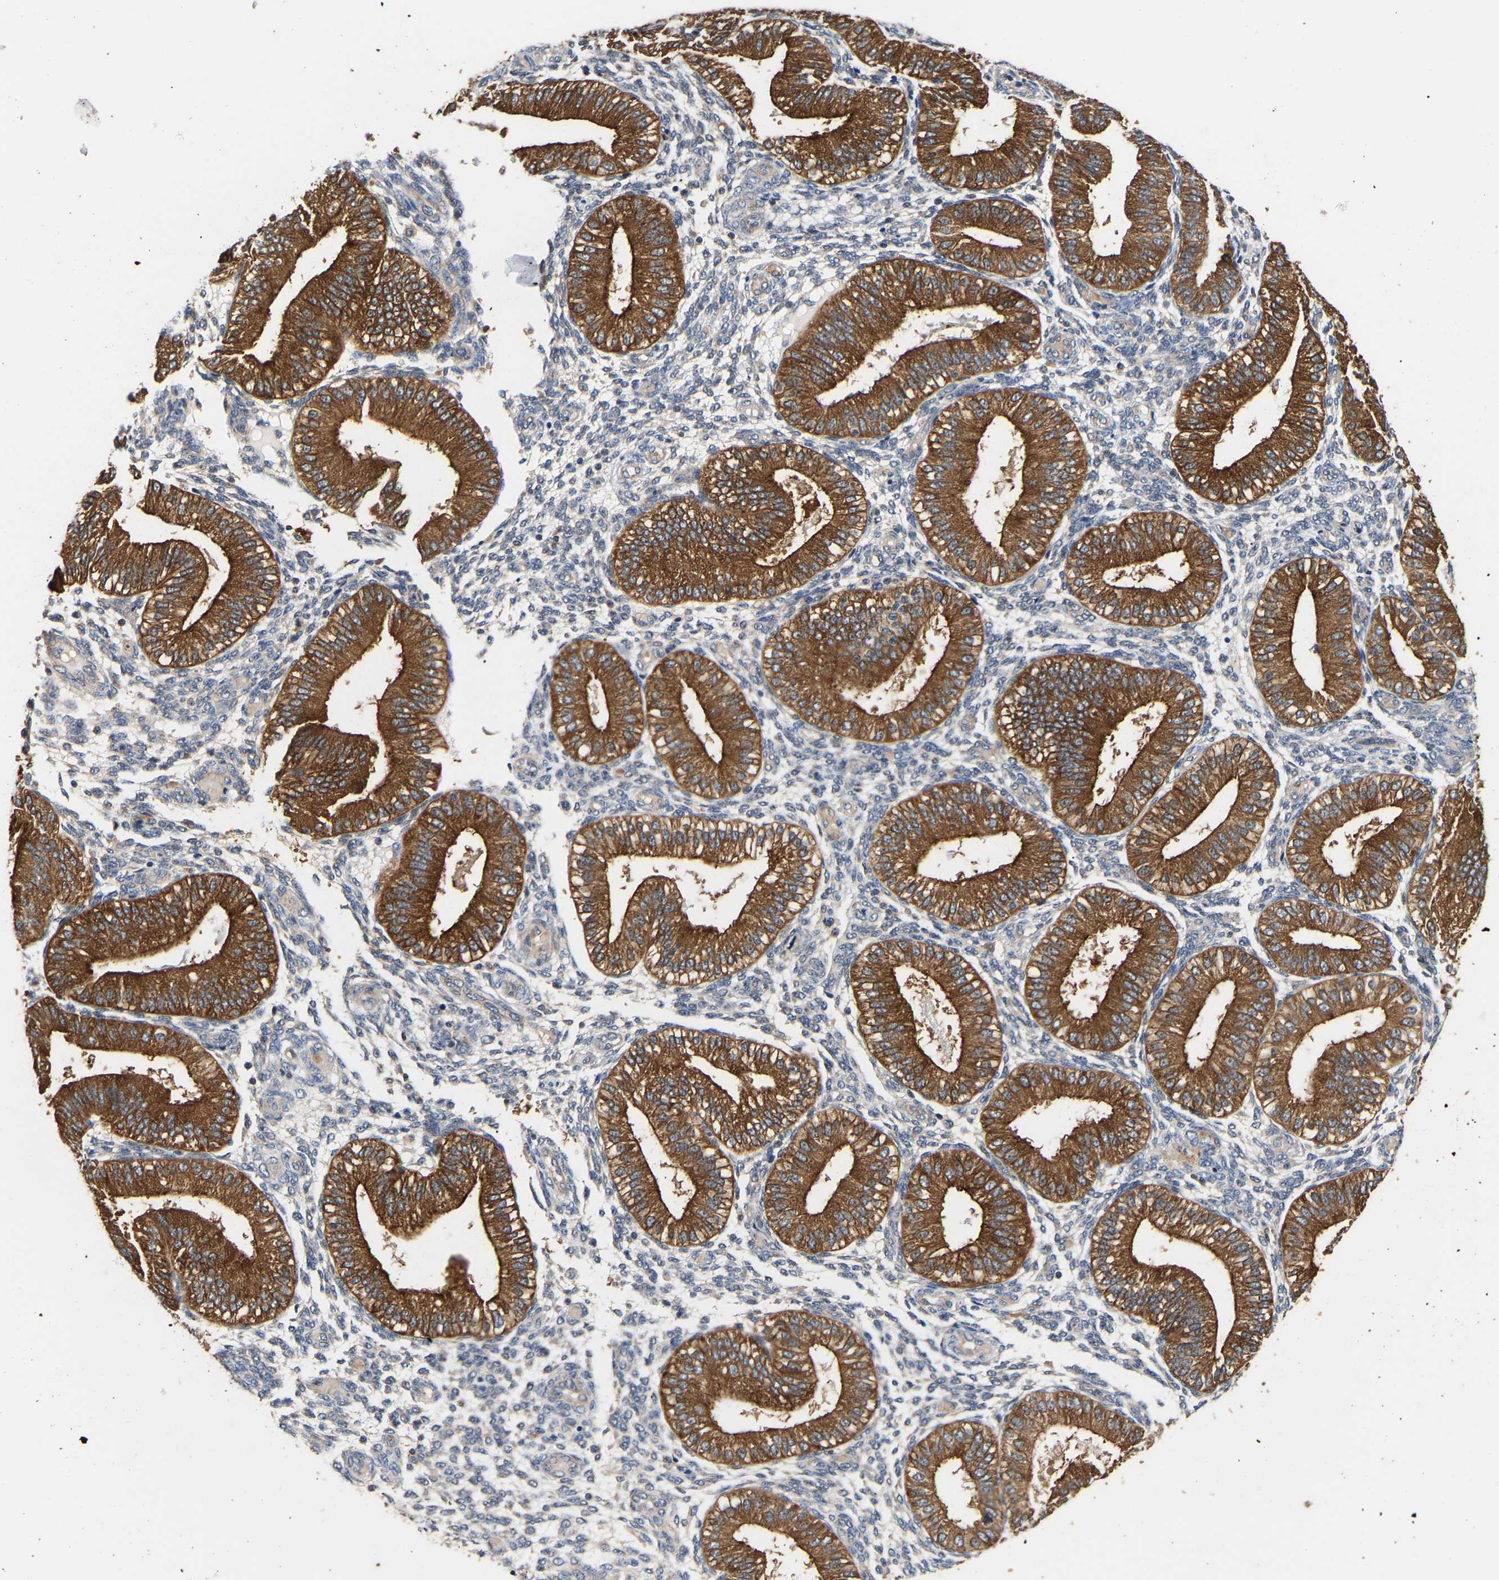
{"staining": {"intensity": "weak", "quantity": "<25%", "location": "cytoplasmic/membranous"}, "tissue": "endometrium", "cell_type": "Cells in endometrial stroma", "image_type": "normal", "snomed": [{"axis": "morphology", "description": "Normal tissue, NOS"}, {"axis": "topography", "description": "Endometrium"}], "caption": "Cells in endometrial stroma show no significant protein expression in normal endometrium.", "gene": "LRBA", "patient": {"sex": "female", "age": 39}}